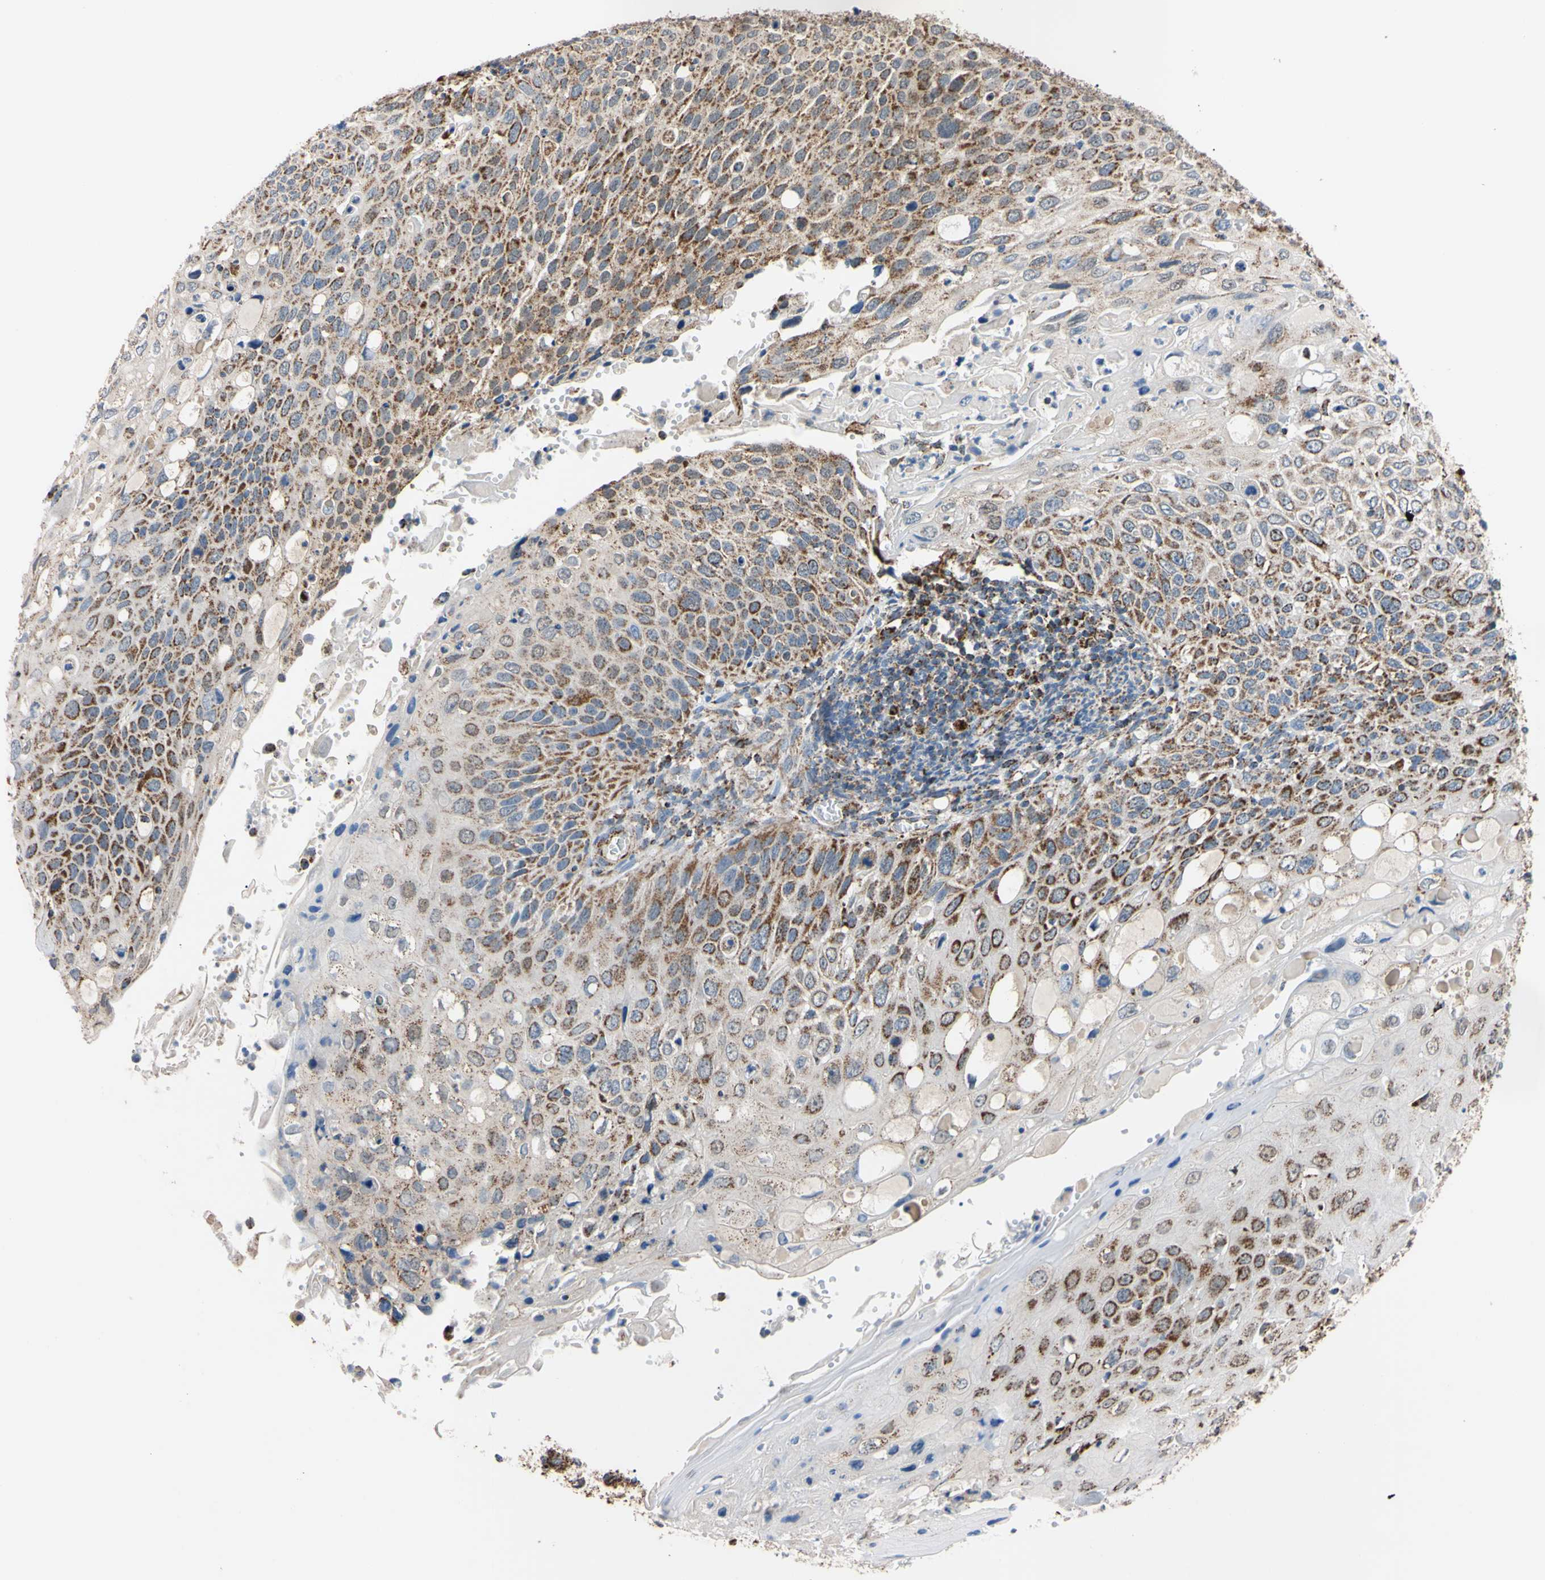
{"staining": {"intensity": "strong", "quantity": "25%-75%", "location": "cytoplasmic/membranous"}, "tissue": "cervical cancer", "cell_type": "Tumor cells", "image_type": "cancer", "snomed": [{"axis": "morphology", "description": "Squamous cell carcinoma, NOS"}, {"axis": "topography", "description": "Cervix"}], "caption": "Protein staining of cervical cancer (squamous cell carcinoma) tissue demonstrates strong cytoplasmic/membranous positivity in about 25%-75% of tumor cells.", "gene": "CLPP", "patient": {"sex": "female", "age": 70}}